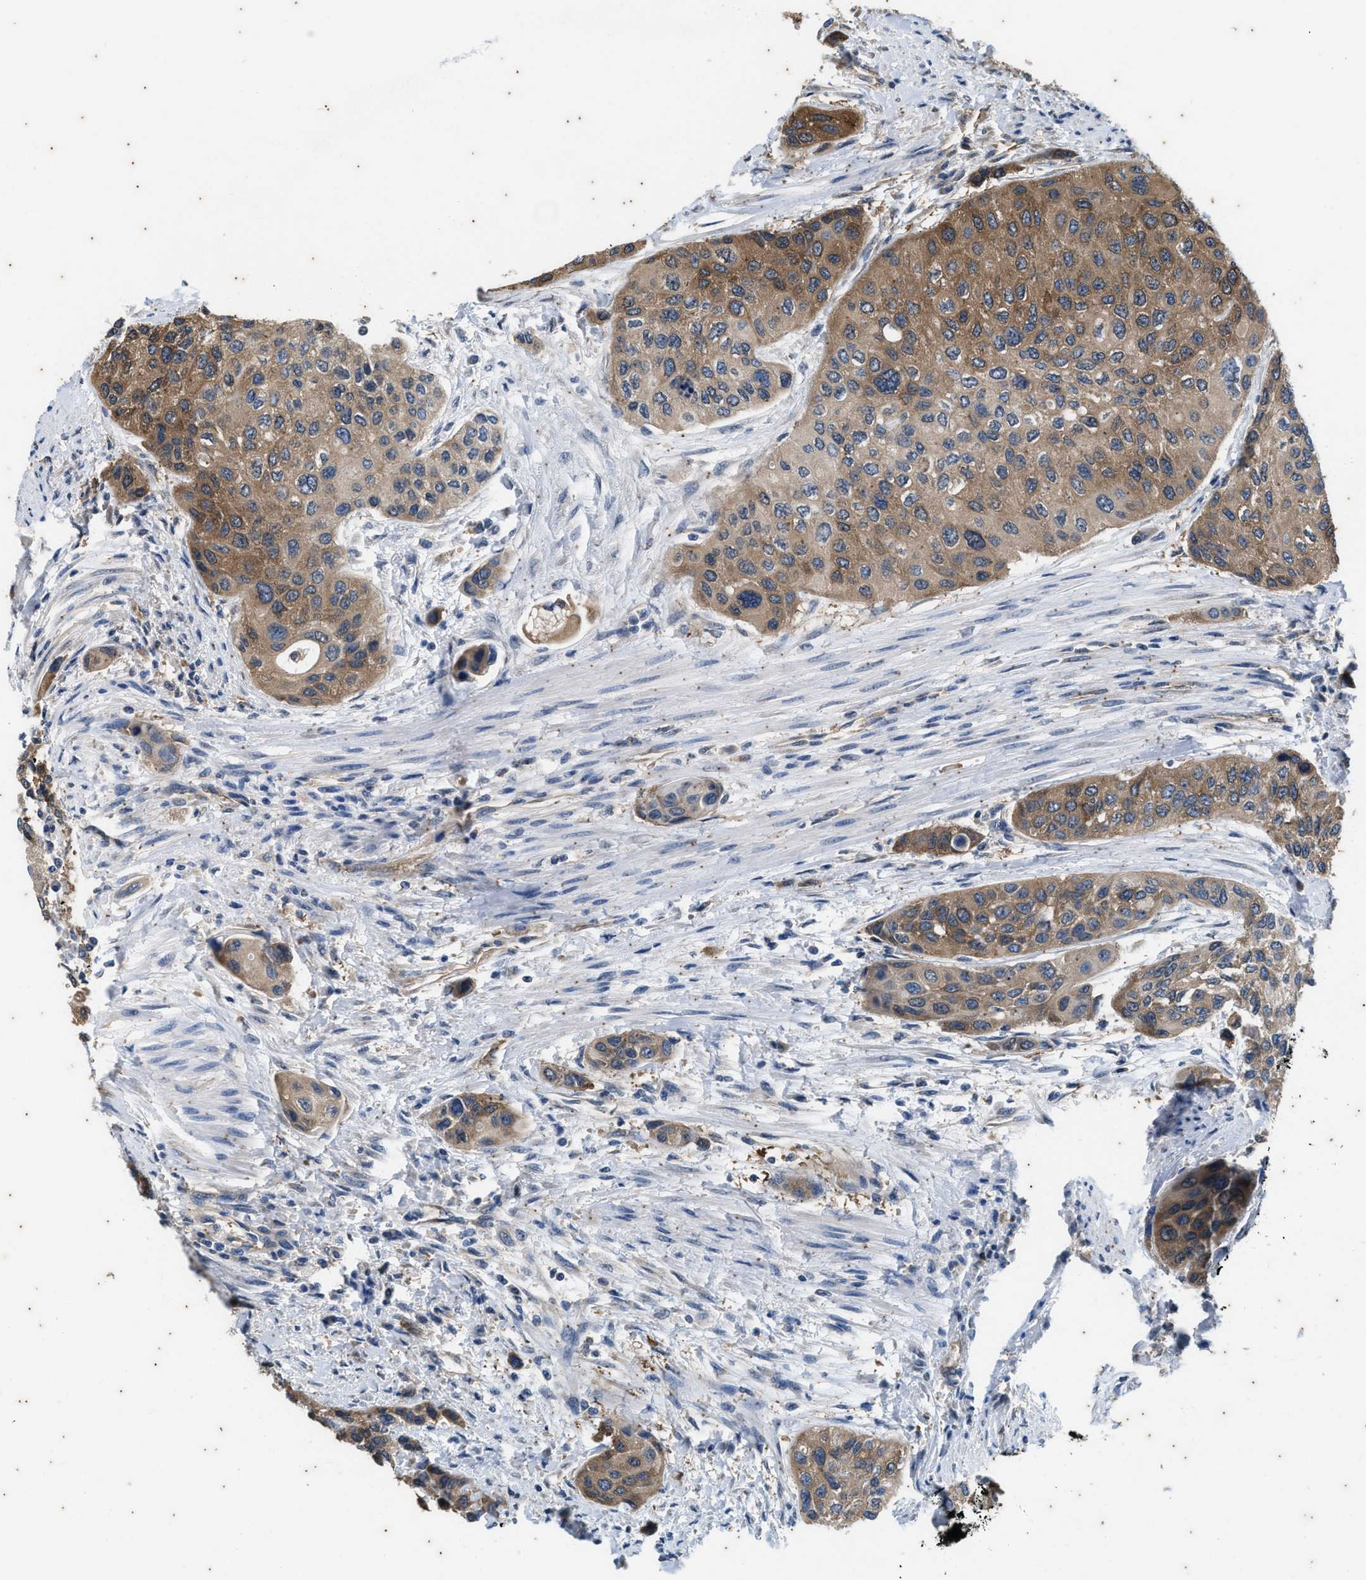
{"staining": {"intensity": "moderate", "quantity": ">75%", "location": "cytoplasmic/membranous"}, "tissue": "urothelial cancer", "cell_type": "Tumor cells", "image_type": "cancer", "snomed": [{"axis": "morphology", "description": "Urothelial carcinoma, High grade"}, {"axis": "topography", "description": "Urinary bladder"}], "caption": "Protein expression analysis of human urothelial cancer reveals moderate cytoplasmic/membranous expression in approximately >75% of tumor cells.", "gene": "COX19", "patient": {"sex": "female", "age": 56}}